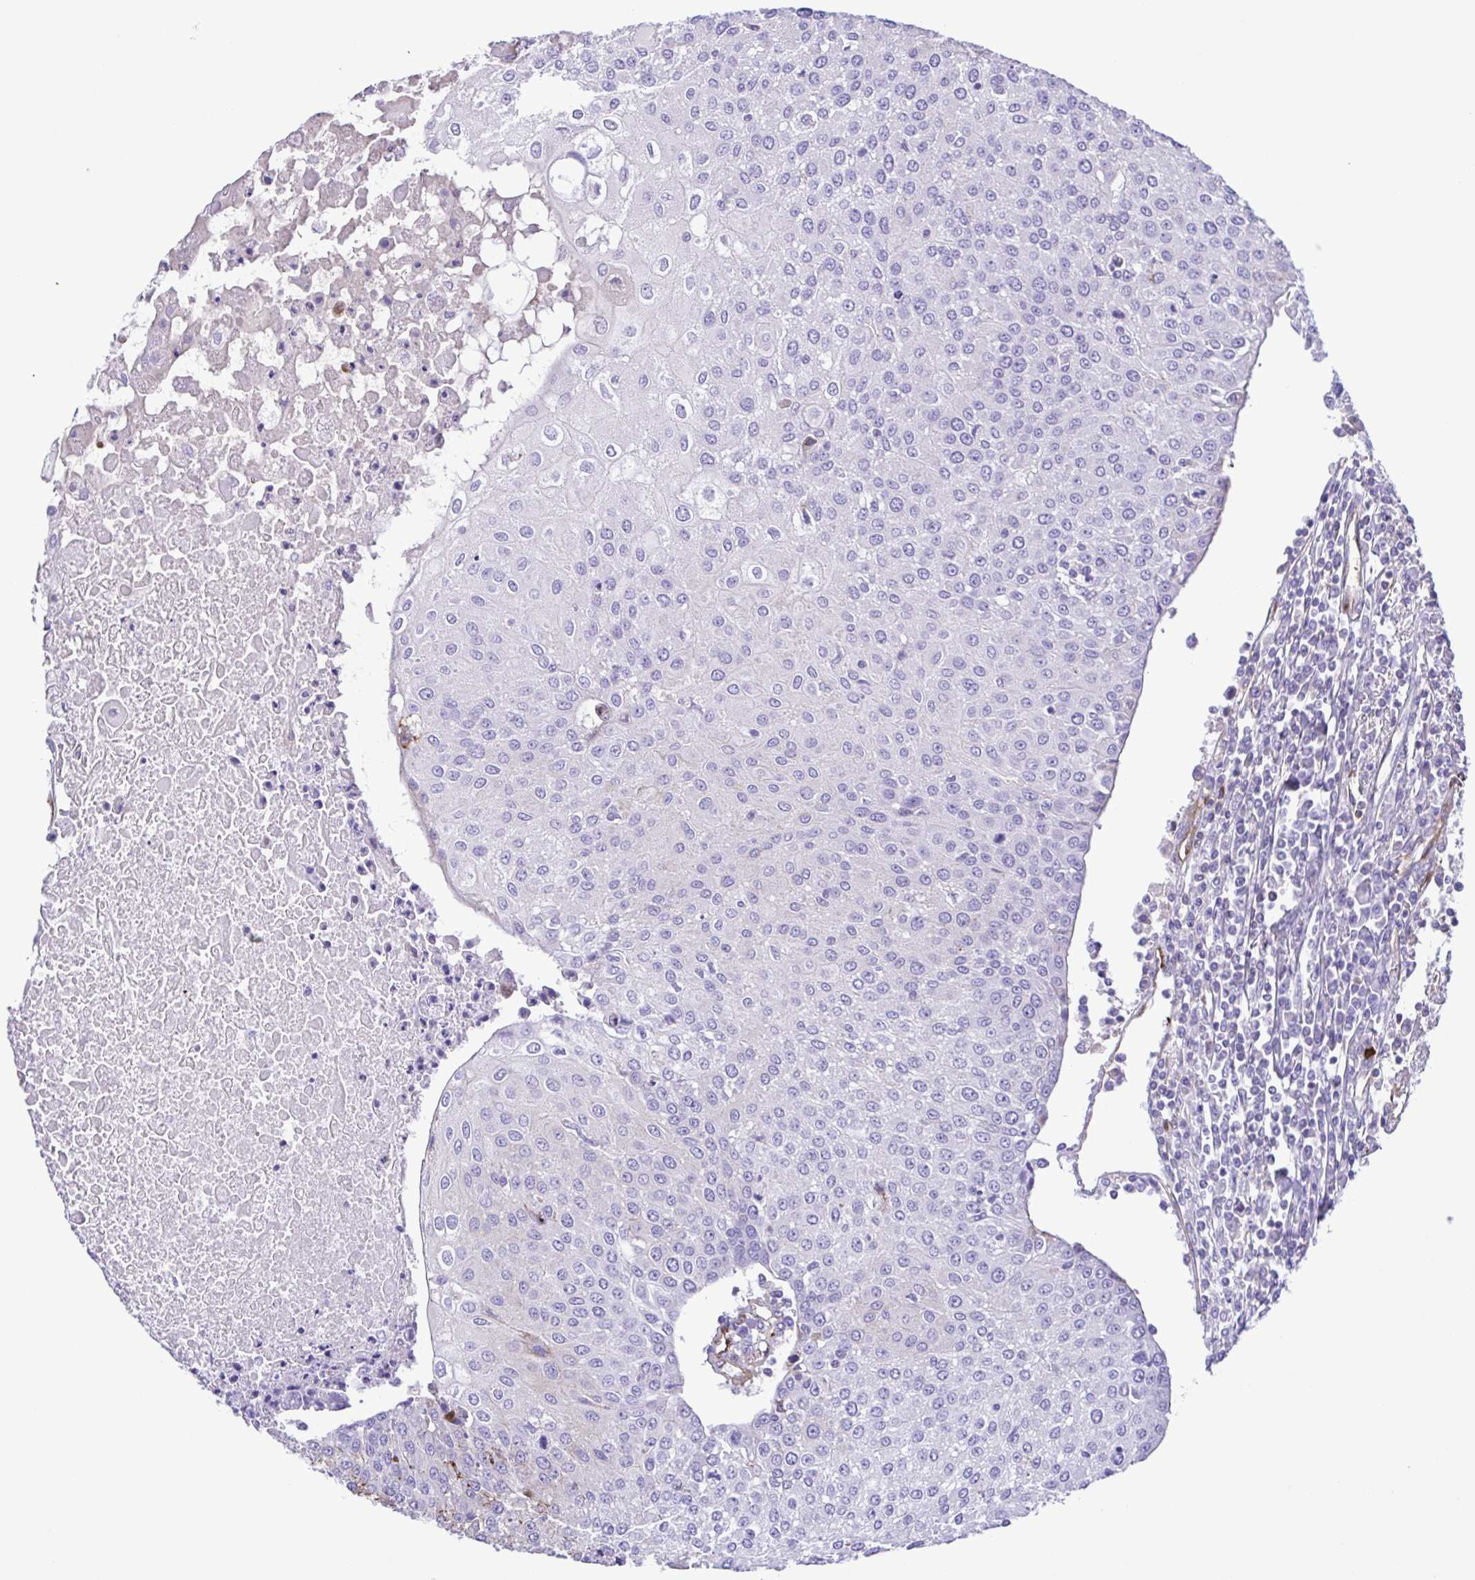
{"staining": {"intensity": "negative", "quantity": "none", "location": "none"}, "tissue": "urothelial cancer", "cell_type": "Tumor cells", "image_type": "cancer", "snomed": [{"axis": "morphology", "description": "Urothelial carcinoma, High grade"}, {"axis": "topography", "description": "Urinary bladder"}], "caption": "DAB (3,3'-diaminobenzidine) immunohistochemical staining of high-grade urothelial carcinoma displays no significant expression in tumor cells.", "gene": "FLT1", "patient": {"sex": "female", "age": 85}}